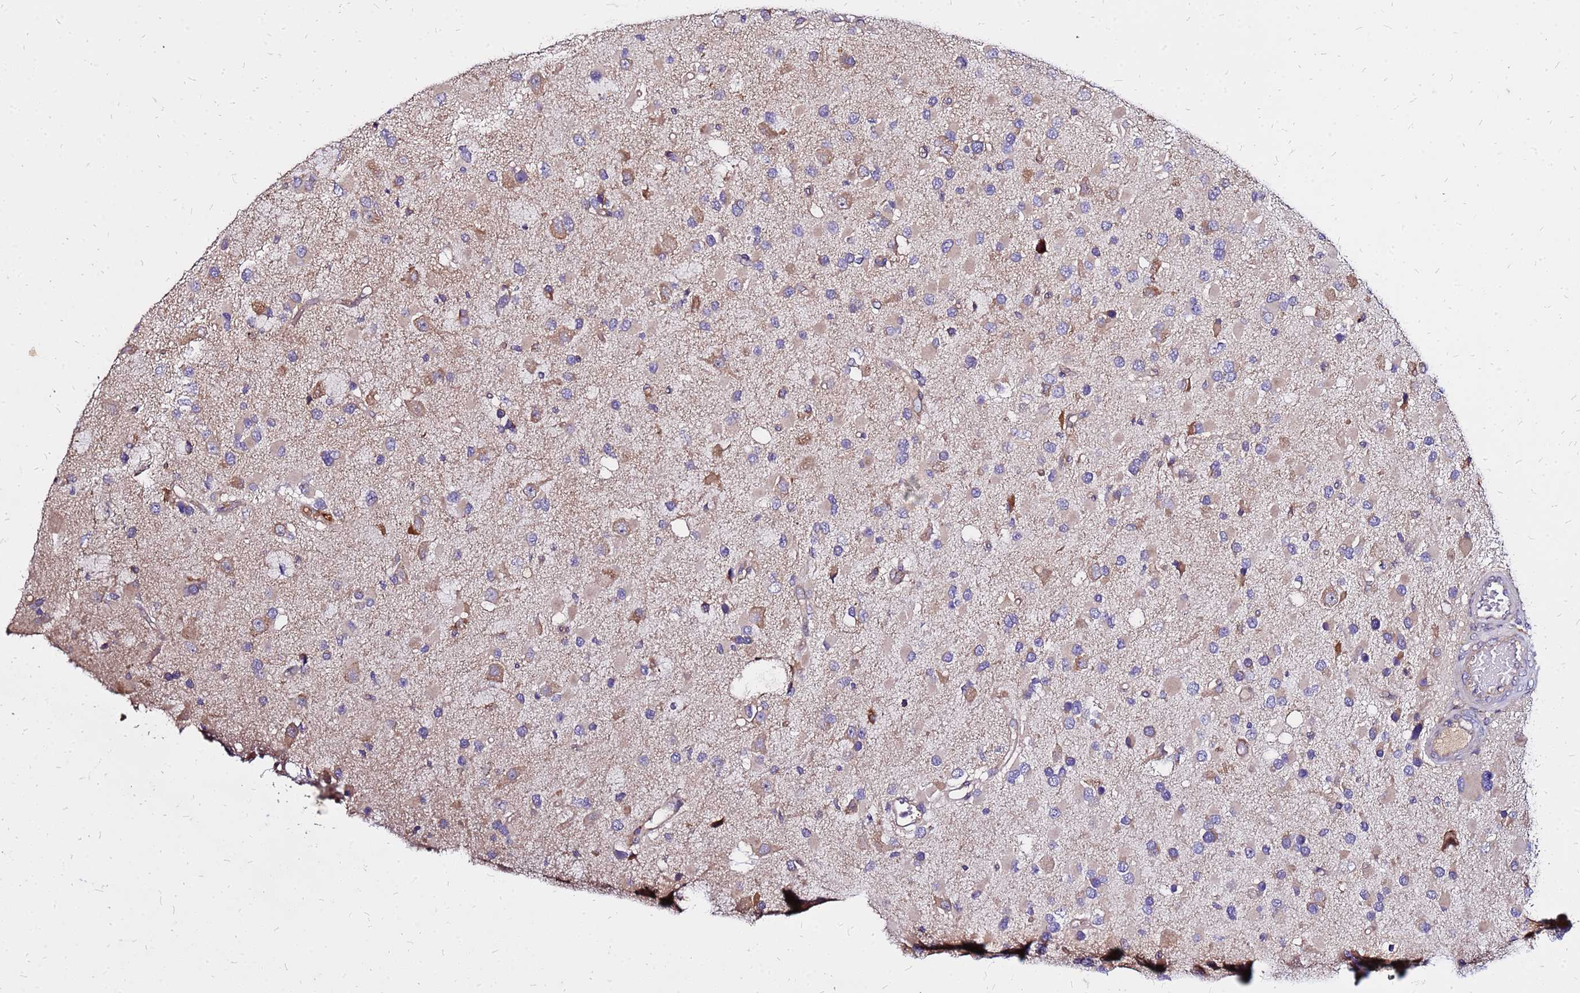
{"staining": {"intensity": "weak", "quantity": ">75%", "location": "cytoplasmic/membranous"}, "tissue": "glioma", "cell_type": "Tumor cells", "image_type": "cancer", "snomed": [{"axis": "morphology", "description": "Glioma, malignant, High grade"}, {"axis": "topography", "description": "Brain"}], "caption": "A brown stain shows weak cytoplasmic/membranous positivity of a protein in human high-grade glioma (malignant) tumor cells.", "gene": "VMO1", "patient": {"sex": "male", "age": 53}}